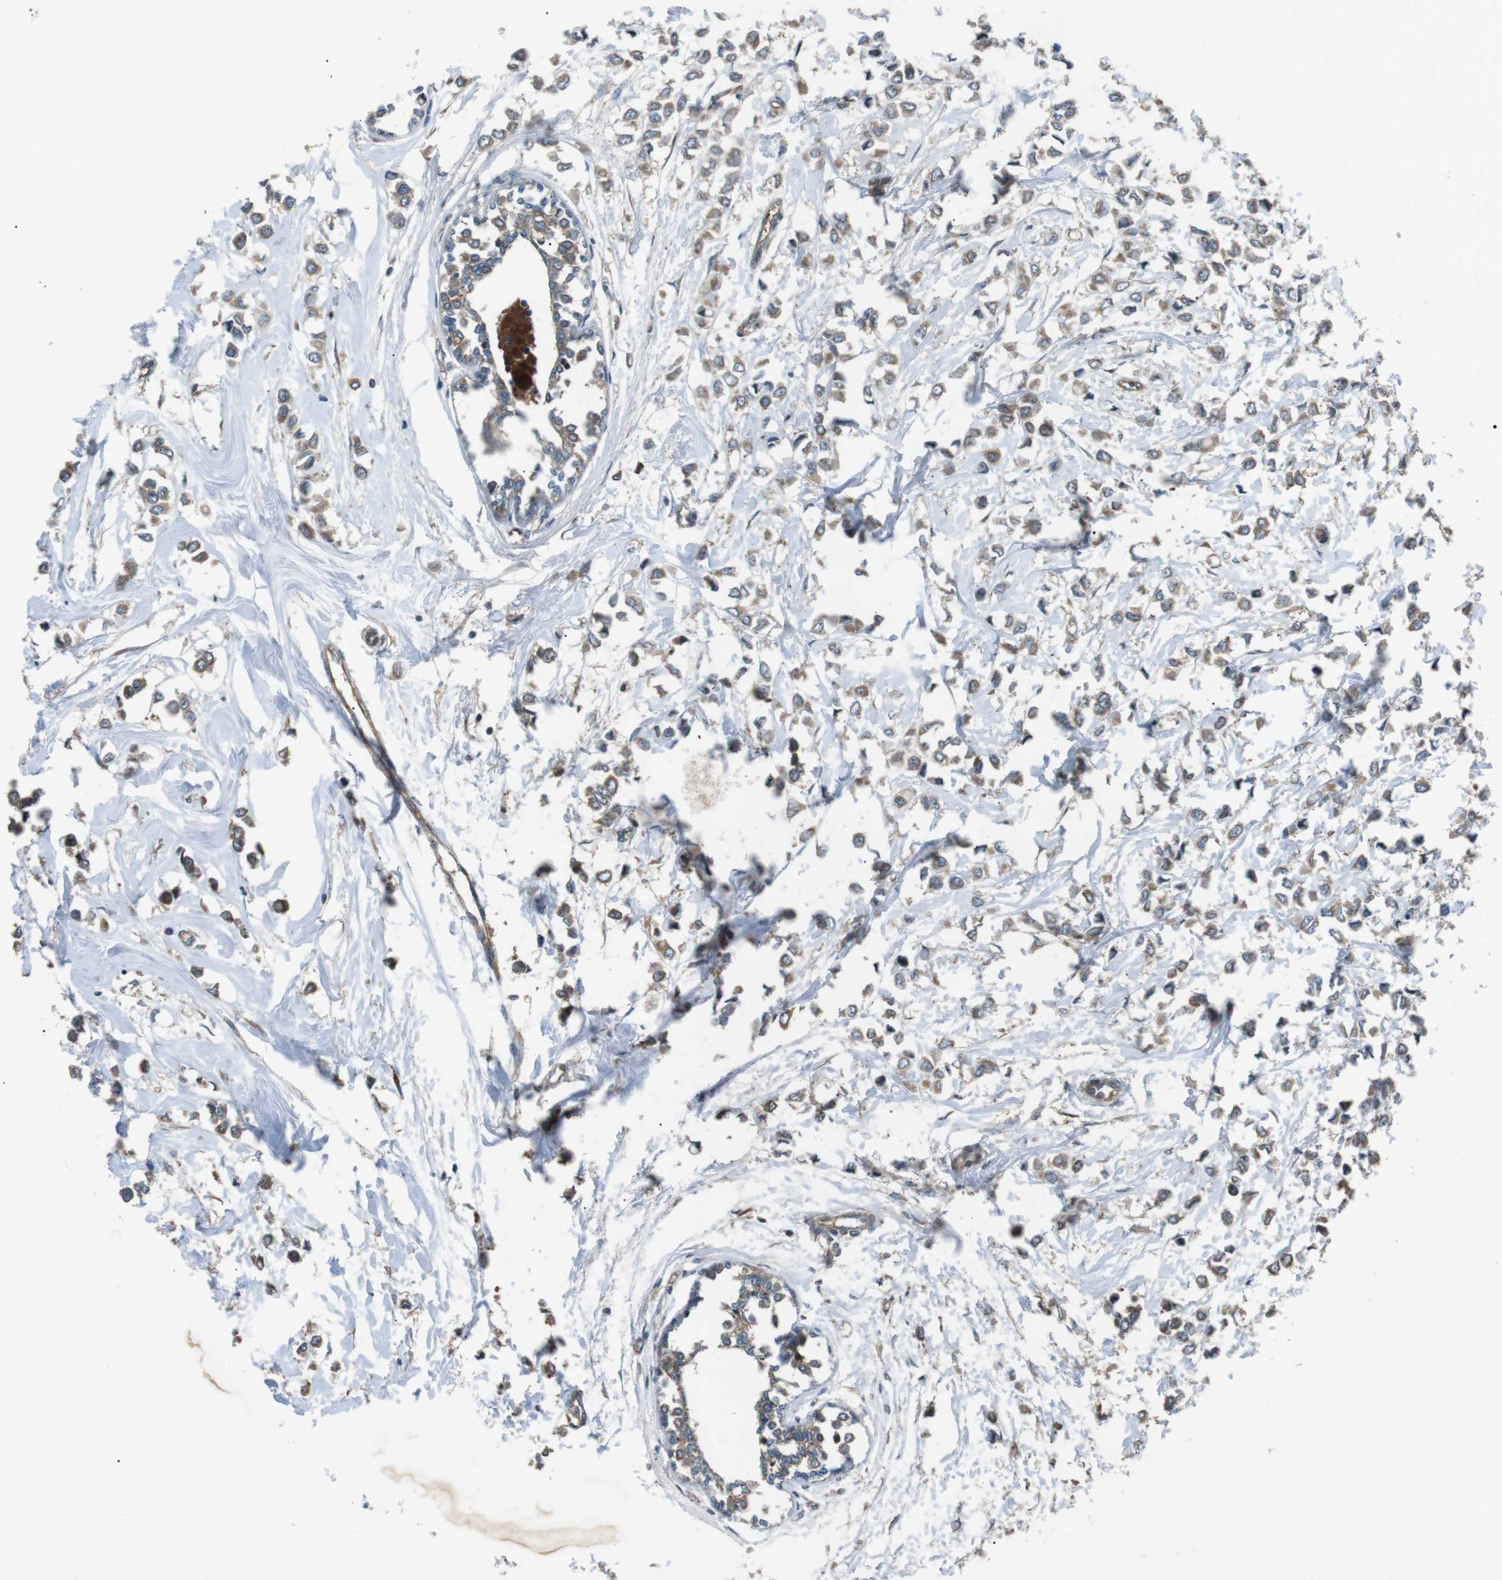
{"staining": {"intensity": "moderate", "quantity": ">75%", "location": "cytoplasmic/membranous"}, "tissue": "breast cancer", "cell_type": "Tumor cells", "image_type": "cancer", "snomed": [{"axis": "morphology", "description": "Lobular carcinoma"}, {"axis": "topography", "description": "Breast"}], "caption": "High-power microscopy captured an IHC image of lobular carcinoma (breast), revealing moderate cytoplasmic/membranous positivity in approximately >75% of tumor cells. (DAB IHC with brightfield microscopy, high magnification).", "gene": "GPR161", "patient": {"sex": "female", "age": 51}}